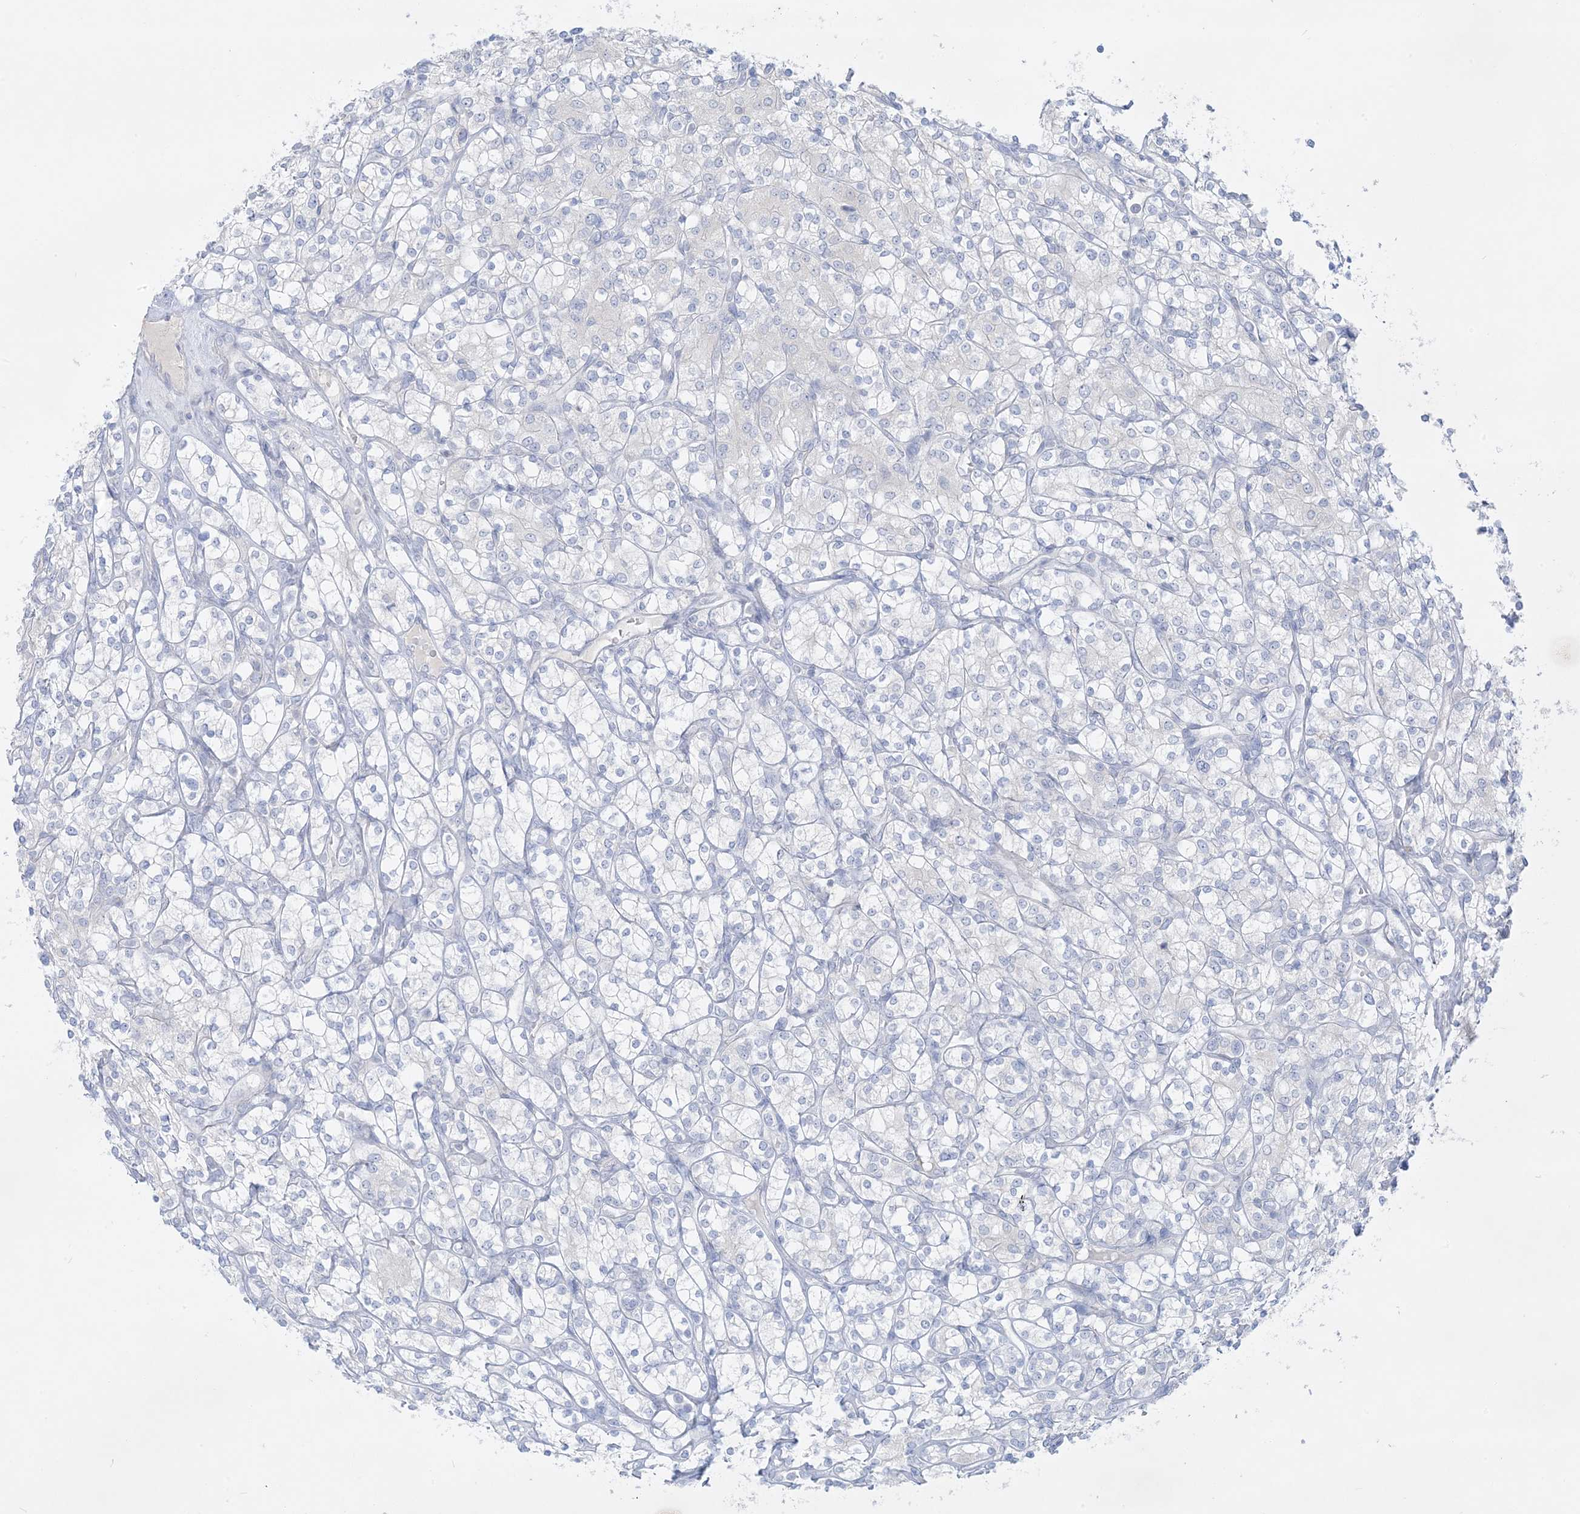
{"staining": {"intensity": "negative", "quantity": "none", "location": "none"}, "tissue": "renal cancer", "cell_type": "Tumor cells", "image_type": "cancer", "snomed": [{"axis": "morphology", "description": "Adenocarcinoma, NOS"}, {"axis": "topography", "description": "Kidney"}], "caption": "The histopathology image reveals no significant expression in tumor cells of renal cancer (adenocarcinoma).", "gene": "FAM184A", "patient": {"sex": "male", "age": 77}}